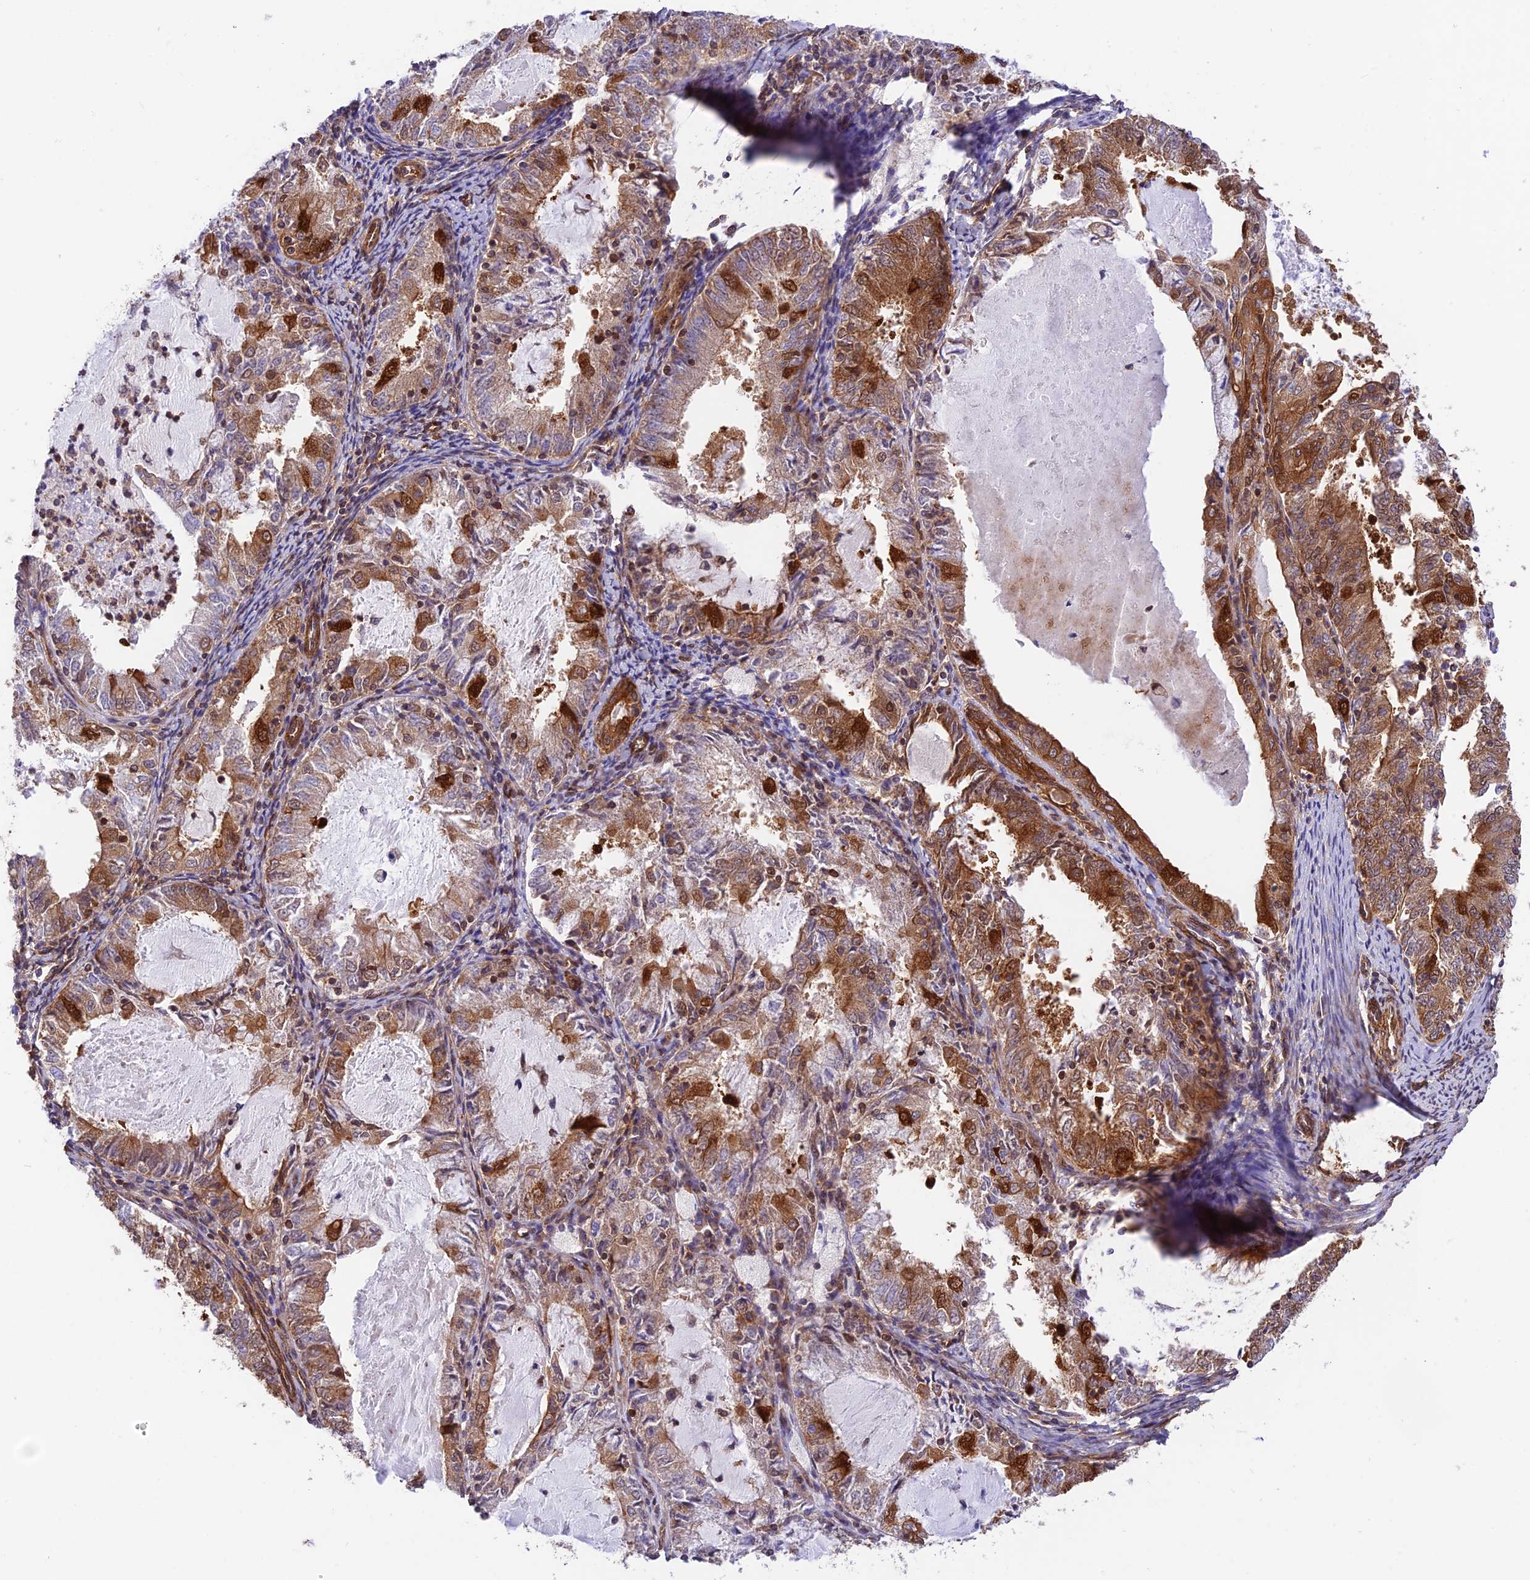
{"staining": {"intensity": "moderate", "quantity": ">75%", "location": "cytoplasmic/membranous"}, "tissue": "endometrial cancer", "cell_type": "Tumor cells", "image_type": "cancer", "snomed": [{"axis": "morphology", "description": "Adenocarcinoma, NOS"}, {"axis": "topography", "description": "Endometrium"}], "caption": "Moderate cytoplasmic/membranous protein expression is appreciated in about >75% of tumor cells in endometrial cancer (adenocarcinoma).", "gene": "EVI5L", "patient": {"sex": "female", "age": 57}}